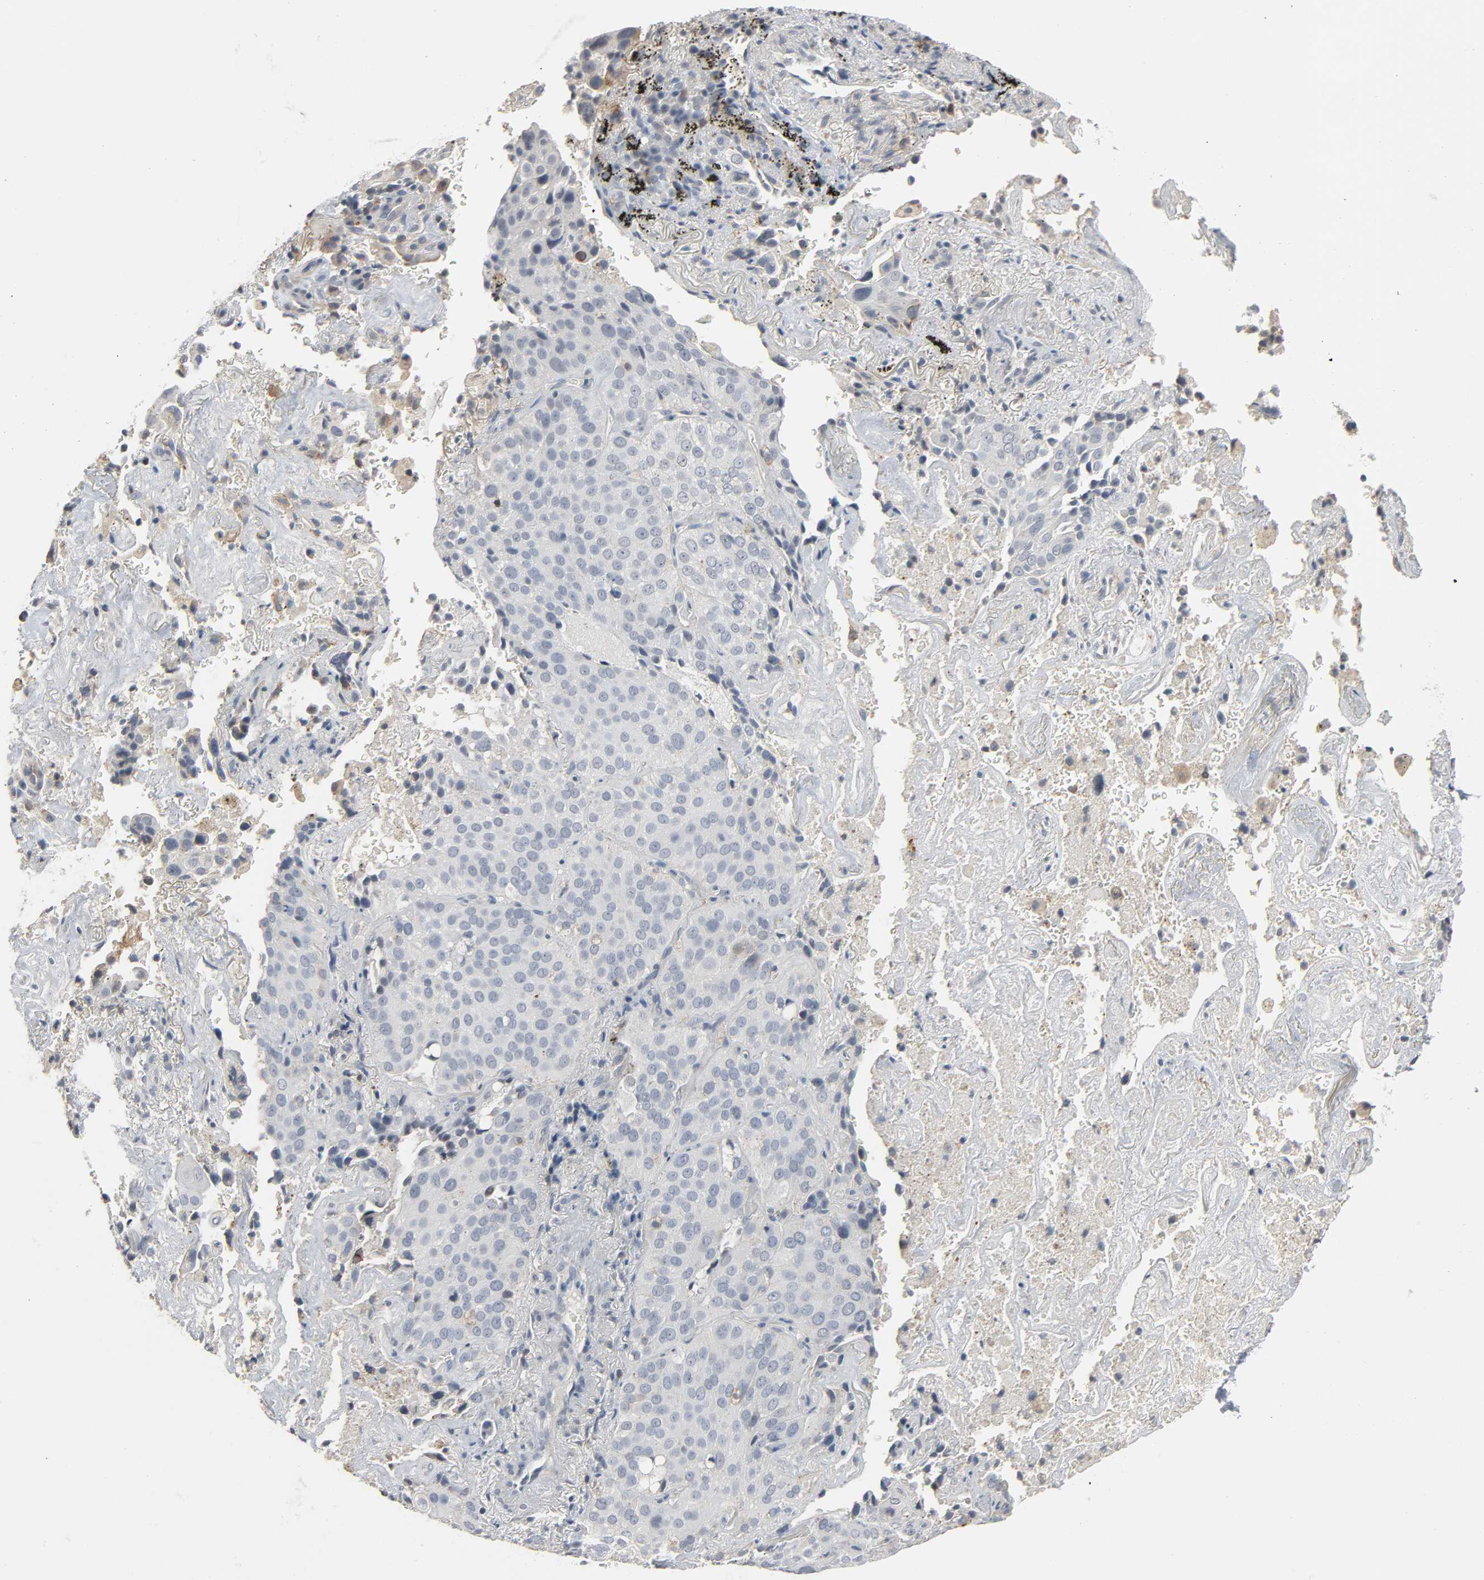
{"staining": {"intensity": "weak", "quantity": "<25%", "location": "cytoplasmic/membranous"}, "tissue": "lung cancer", "cell_type": "Tumor cells", "image_type": "cancer", "snomed": [{"axis": "morphology", "description": "Squamous cell carcinoma, NOS"}, {"axis": "topography", "description": "Lung"}], "caption": "Tumor cells are negative for protein expression in human lung cancer (squamous cell carcinoma). (Stains: DAB (3,3'-diaminobenzidine) IHC with hematoxylin counter stain, Microscopy: brightfield microscopy at high magnification).", "gene": "CD4", "patient": {"sex": "male", "age": 54}}